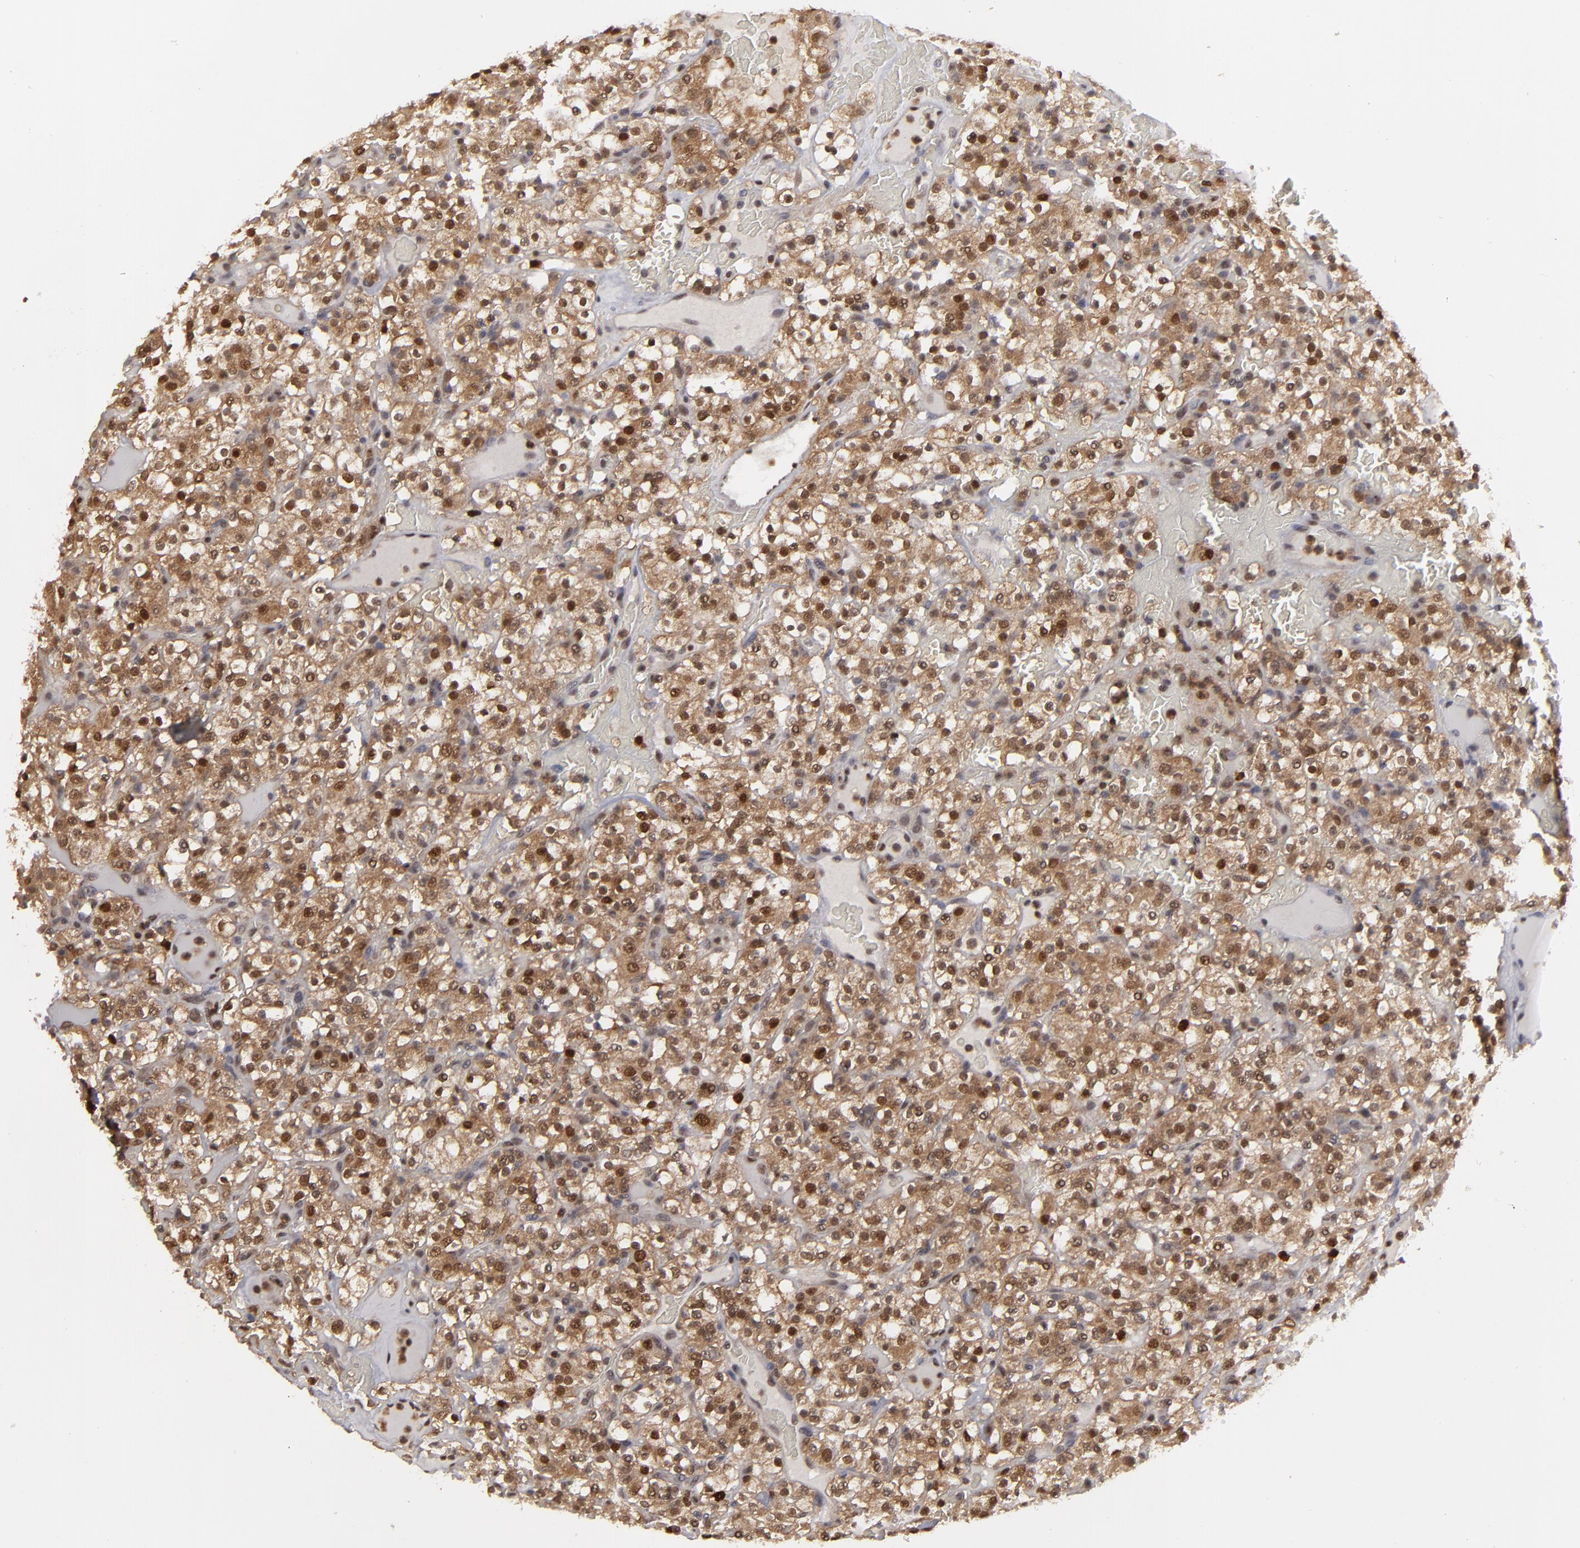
{"staining": {"intensity": "moderate", "quantity": ">75%", "location": "cytoplasmic/membranous,nuclear"}, "tissue": "renal cancer", "cell_type": "Tumor cells", "image_type": "cancer", "snomed": [{"axis": "morphology", "description": "Normal tissue, NOS"}, {"axis": "morphology", "description": "Adenocarcinoma, NOS"}, {"axis": "topography", "description": "Kidney"}], "caption": "The photomicrograph demonstrates a brown stain indicating the presence of a protein in the cytoplasmic/membranous and nuclear of tumor cells in adenocarcinoma (renal). (IHC, brightfield microscopy, high magnification).", "gene": "GSR", "patient": {"sex": "female", "age": 72}}